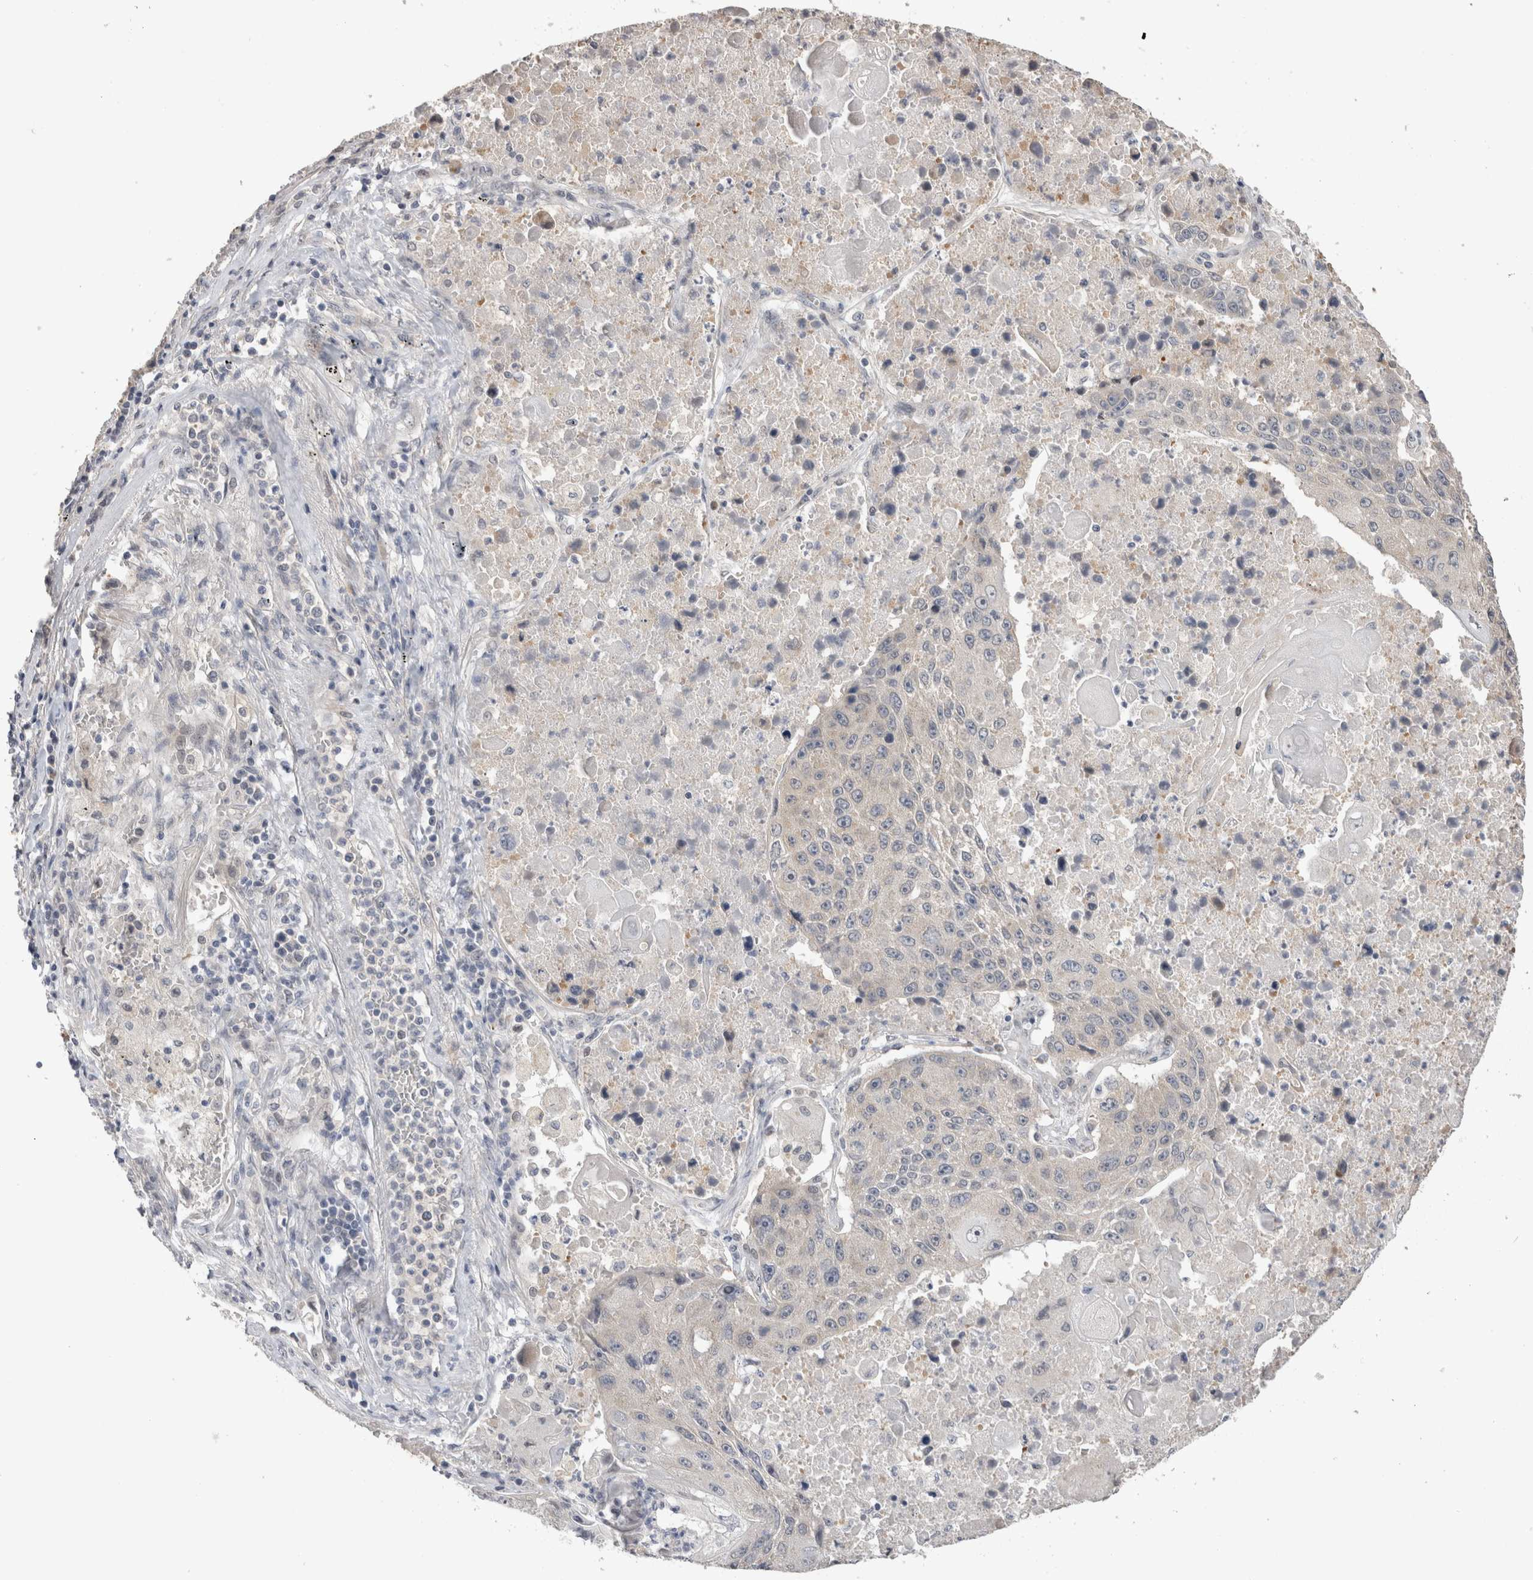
{"staining": {"intensity": "negative", "quantity": "none", "location": "none"}, "tissue": "lung cancer", "cell_type": "Tumor cells", "image_type": "cancer", "snomed": [{"axis": "morphology", "description": "Squamous cell carcinoma, NOS"}, {"axis": "topography", "description": "Lung"}], "caption": "A micrograph of squamous cell carcinoma (lung) stained for a protein demonstrates no brown staining in tumor cells.", "gene": "CRYBG1", "patient": {"sex": "male", "age": 61}}